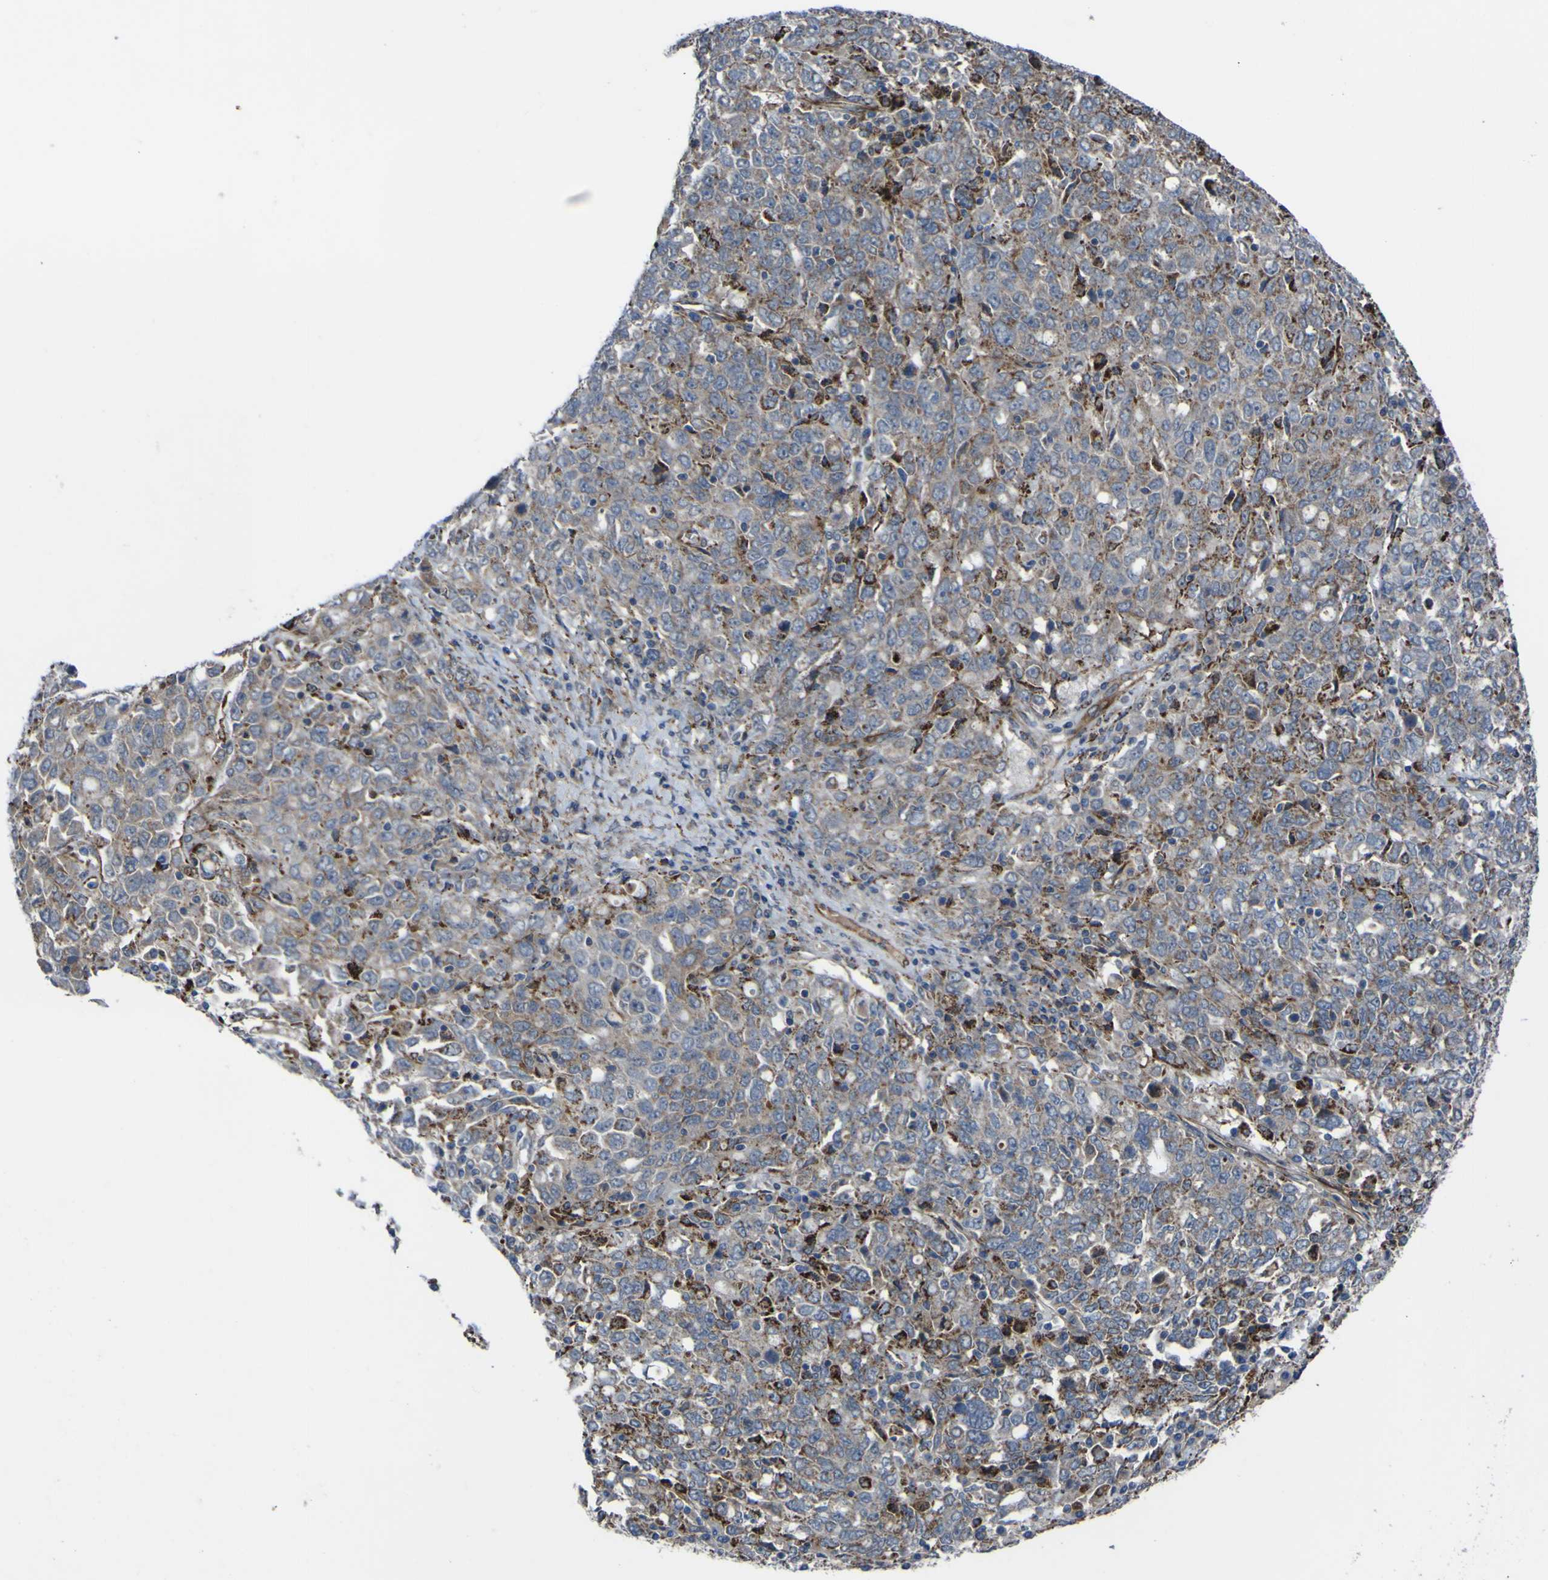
{"staining": {"intensity": "negative", "quantity": "none", "location": "none"}, "tissue": "ovarian cancer", "cell_type": "Tumor cells", "image_type": "cancer", "snomed": [{"axis": "morphology", "description": "Carcinoma, endometroid"}, {"axis": "topography", "description": "Ovary"}], "caption": "Ovarian cancer stained for a protein using immunohistochemistry reveals no expression tumor cells.", "gene": "GPLD1", "patient": {"sex": "female", "age": 62}}